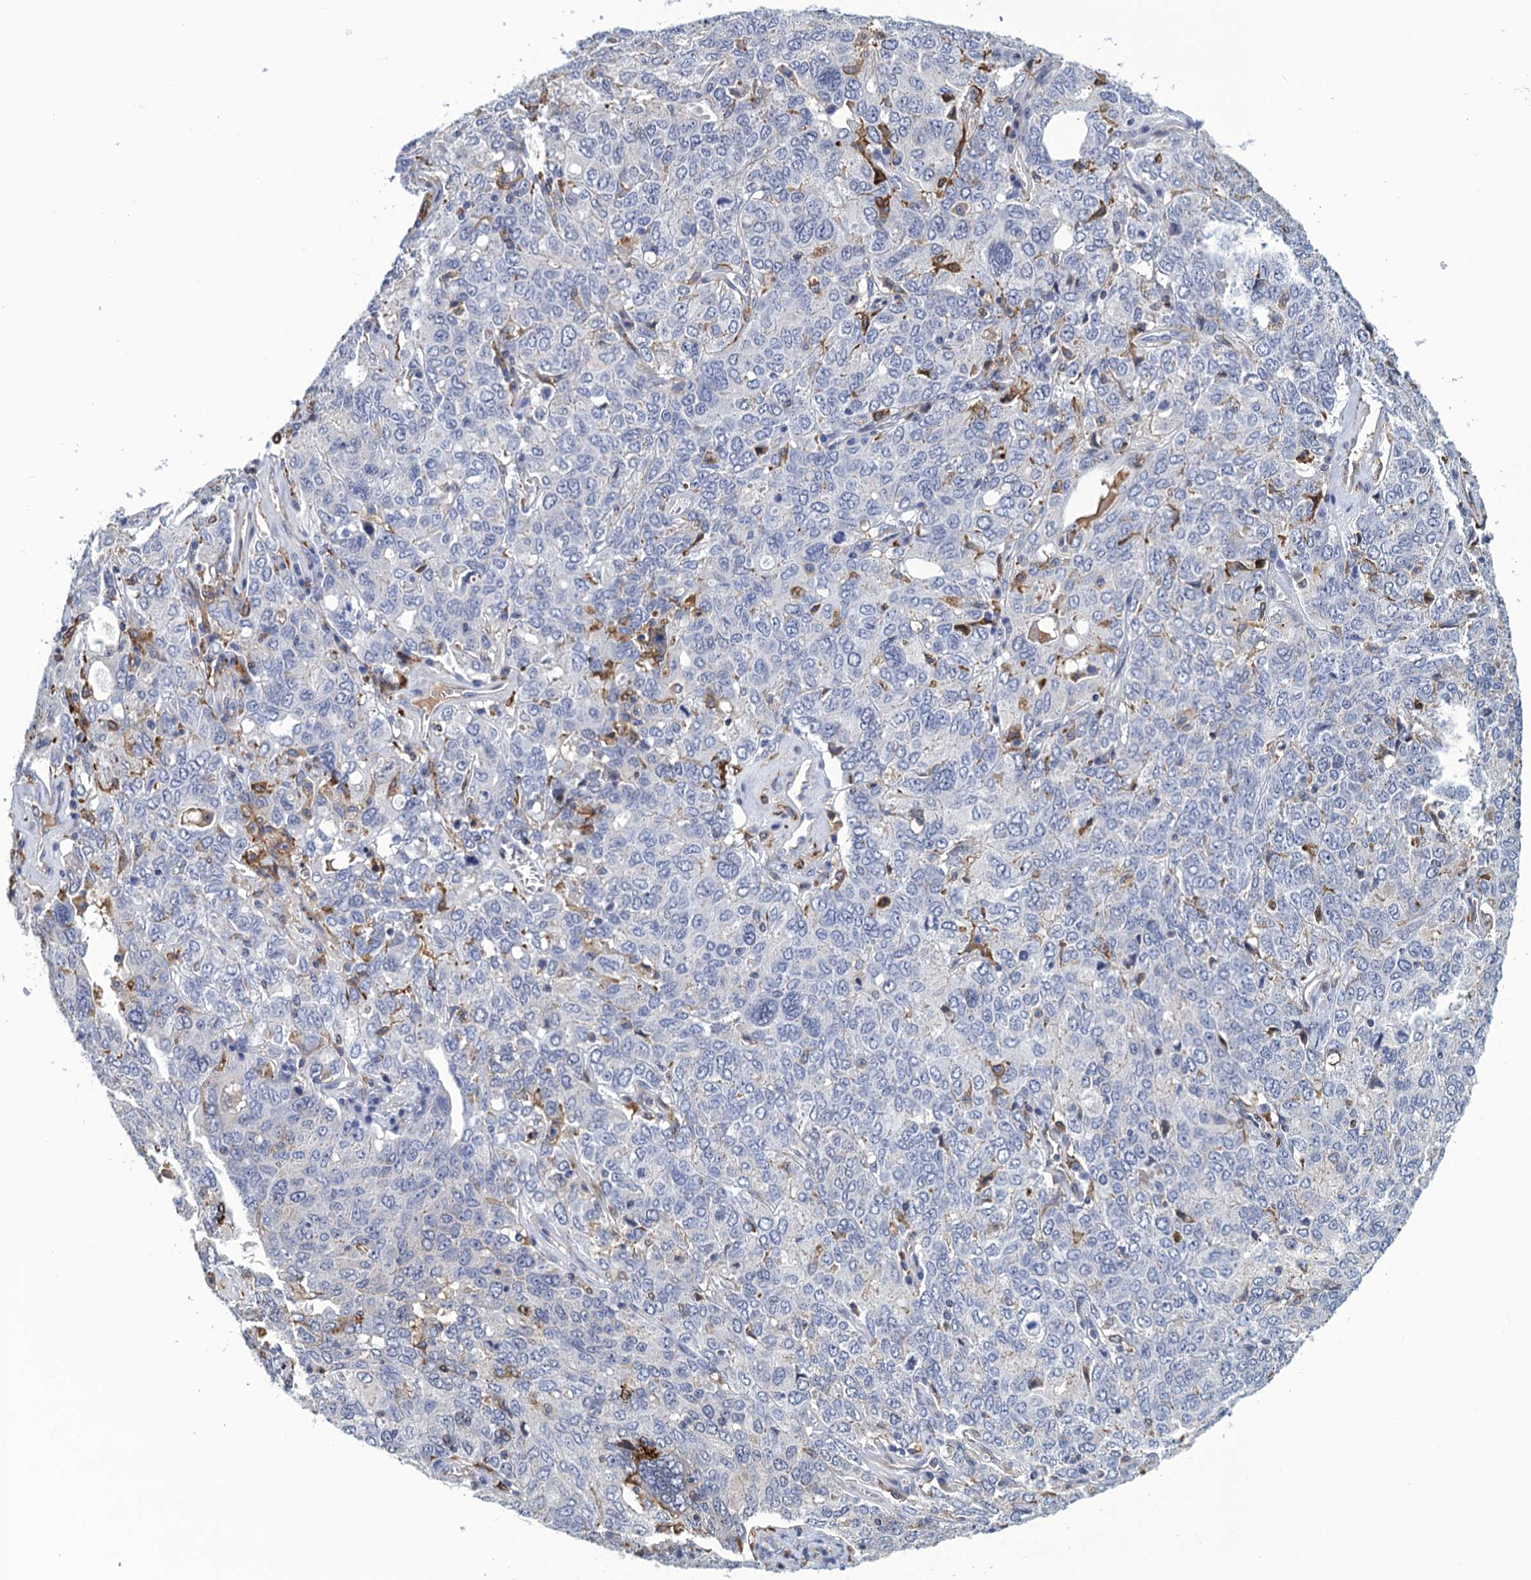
{"staining": {"intensity": "negative", "quantity": "none", "location": "none"}, "tissue": "ovarian cancer", "cell_type": "Tumor cells", "image_type": "cancer", "snomed": [{"axis": "morphology", "description": "Carcinoma, endometroid"}, {"axis": "topography", "description": "Ovary"}], "caption": "This micrograph is of endometroid carcinoma (ovarian) stained with IHC to label a protein in brown with the nuclei are counter-stained blue. There is no staining in tumor cells.", "gene": "DNHD1", "patient": {"sex": "female", "age": 62}}